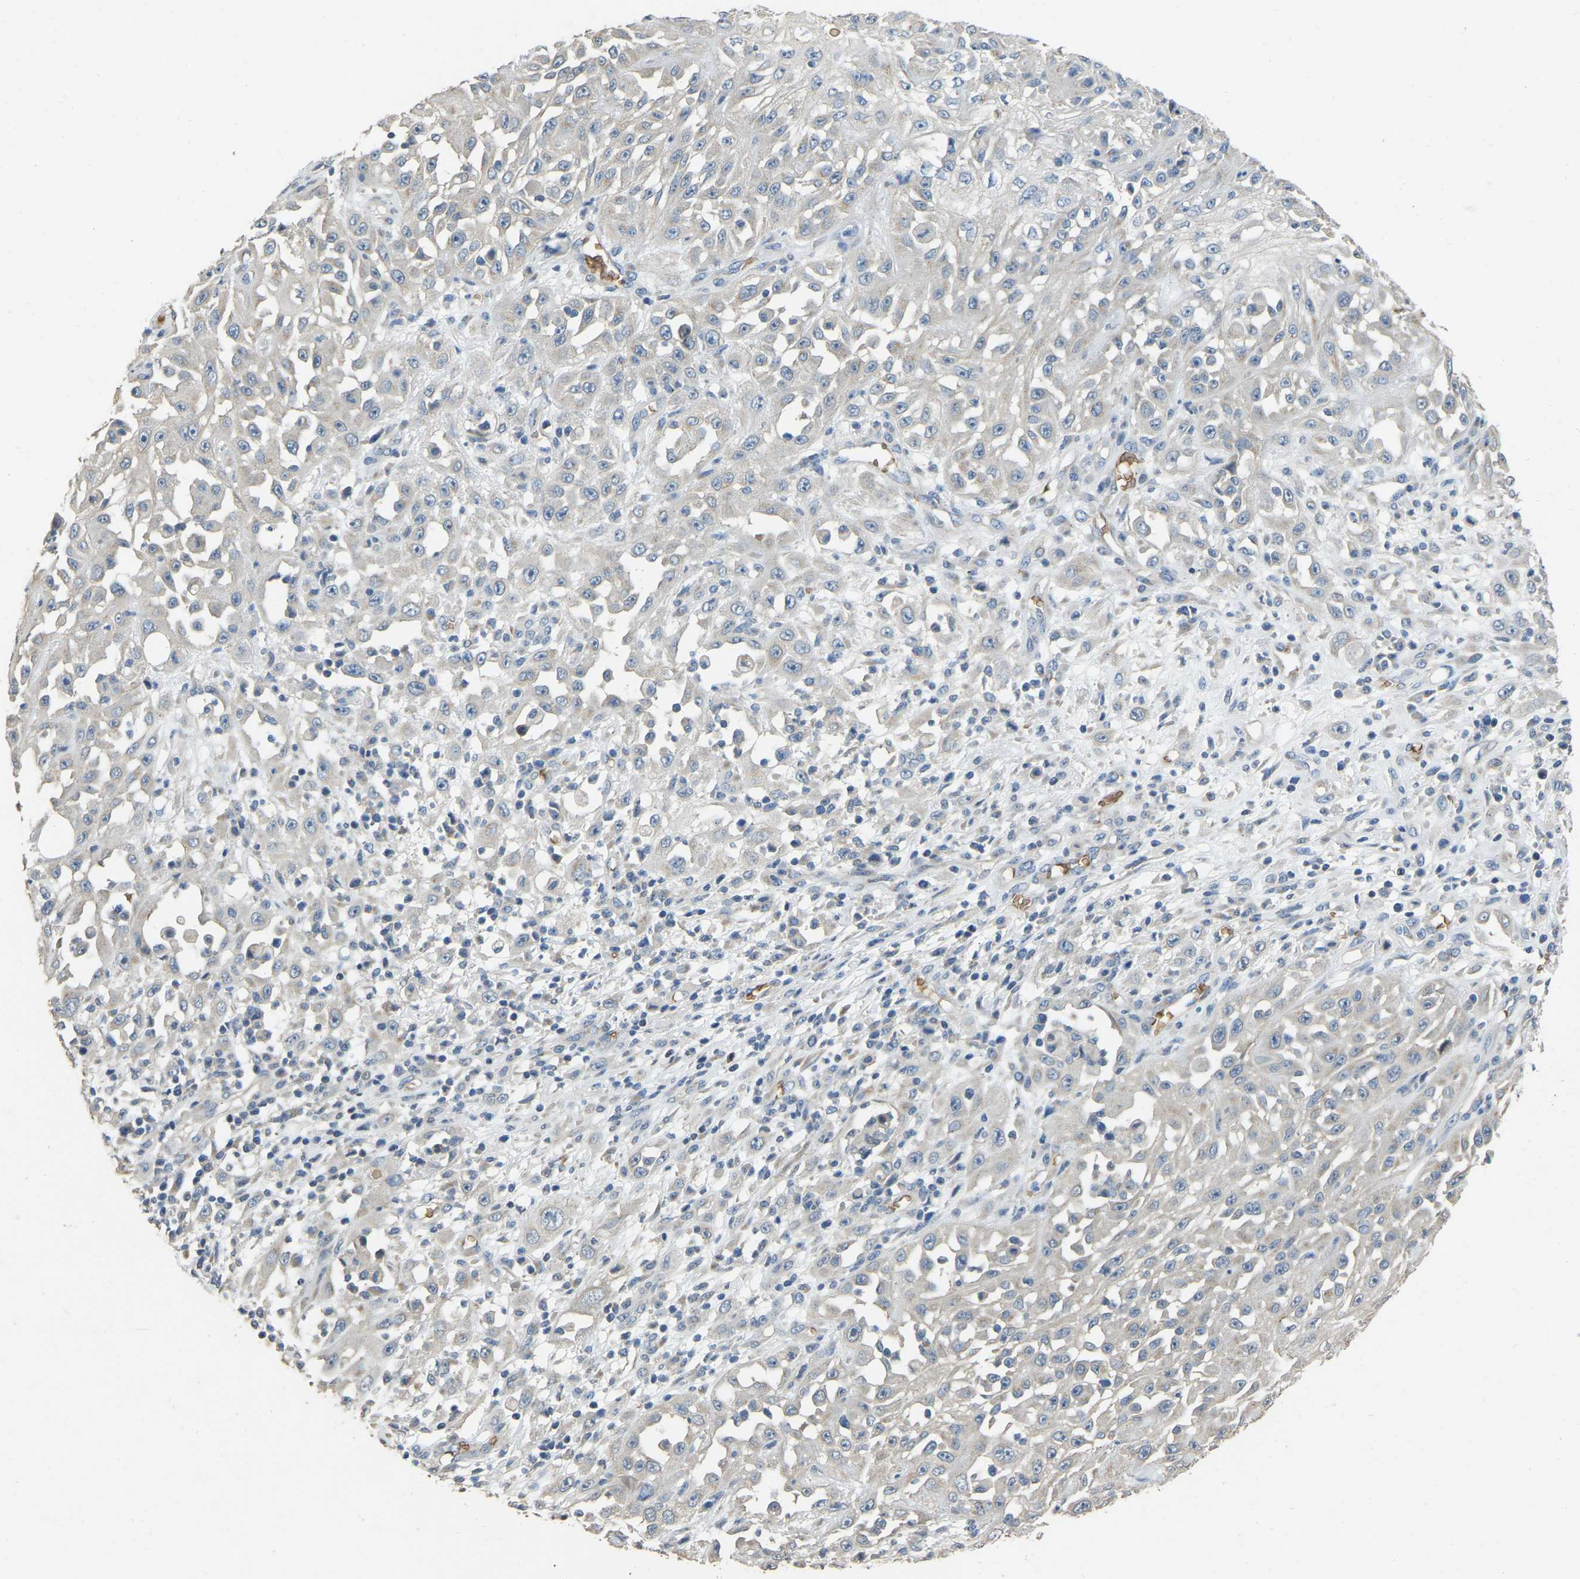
{"staining": {"intensity": "negative", "quantity": "none", "location": "none"}, "tissue": "skin cancer", "cell_type": "Tumor cells", "image_type": "cancer", "snomed": [{"axis": "morphology", "description": "Squamous cell carcinoma, NOS"}, {"axis": "morphology", "description": "Squamous cell carcinoma, metastatic, NOS"}, {"axis": "topography", "description": "Skin"}, {"axis": "topography", "description": "Lymph node"}], "caption": "Skin cancer was stained to show a protein in brown. There is no significant staining in tumor cells.", "gene": "CFAP298", "patient": {"sex": "male", "age": 75}}